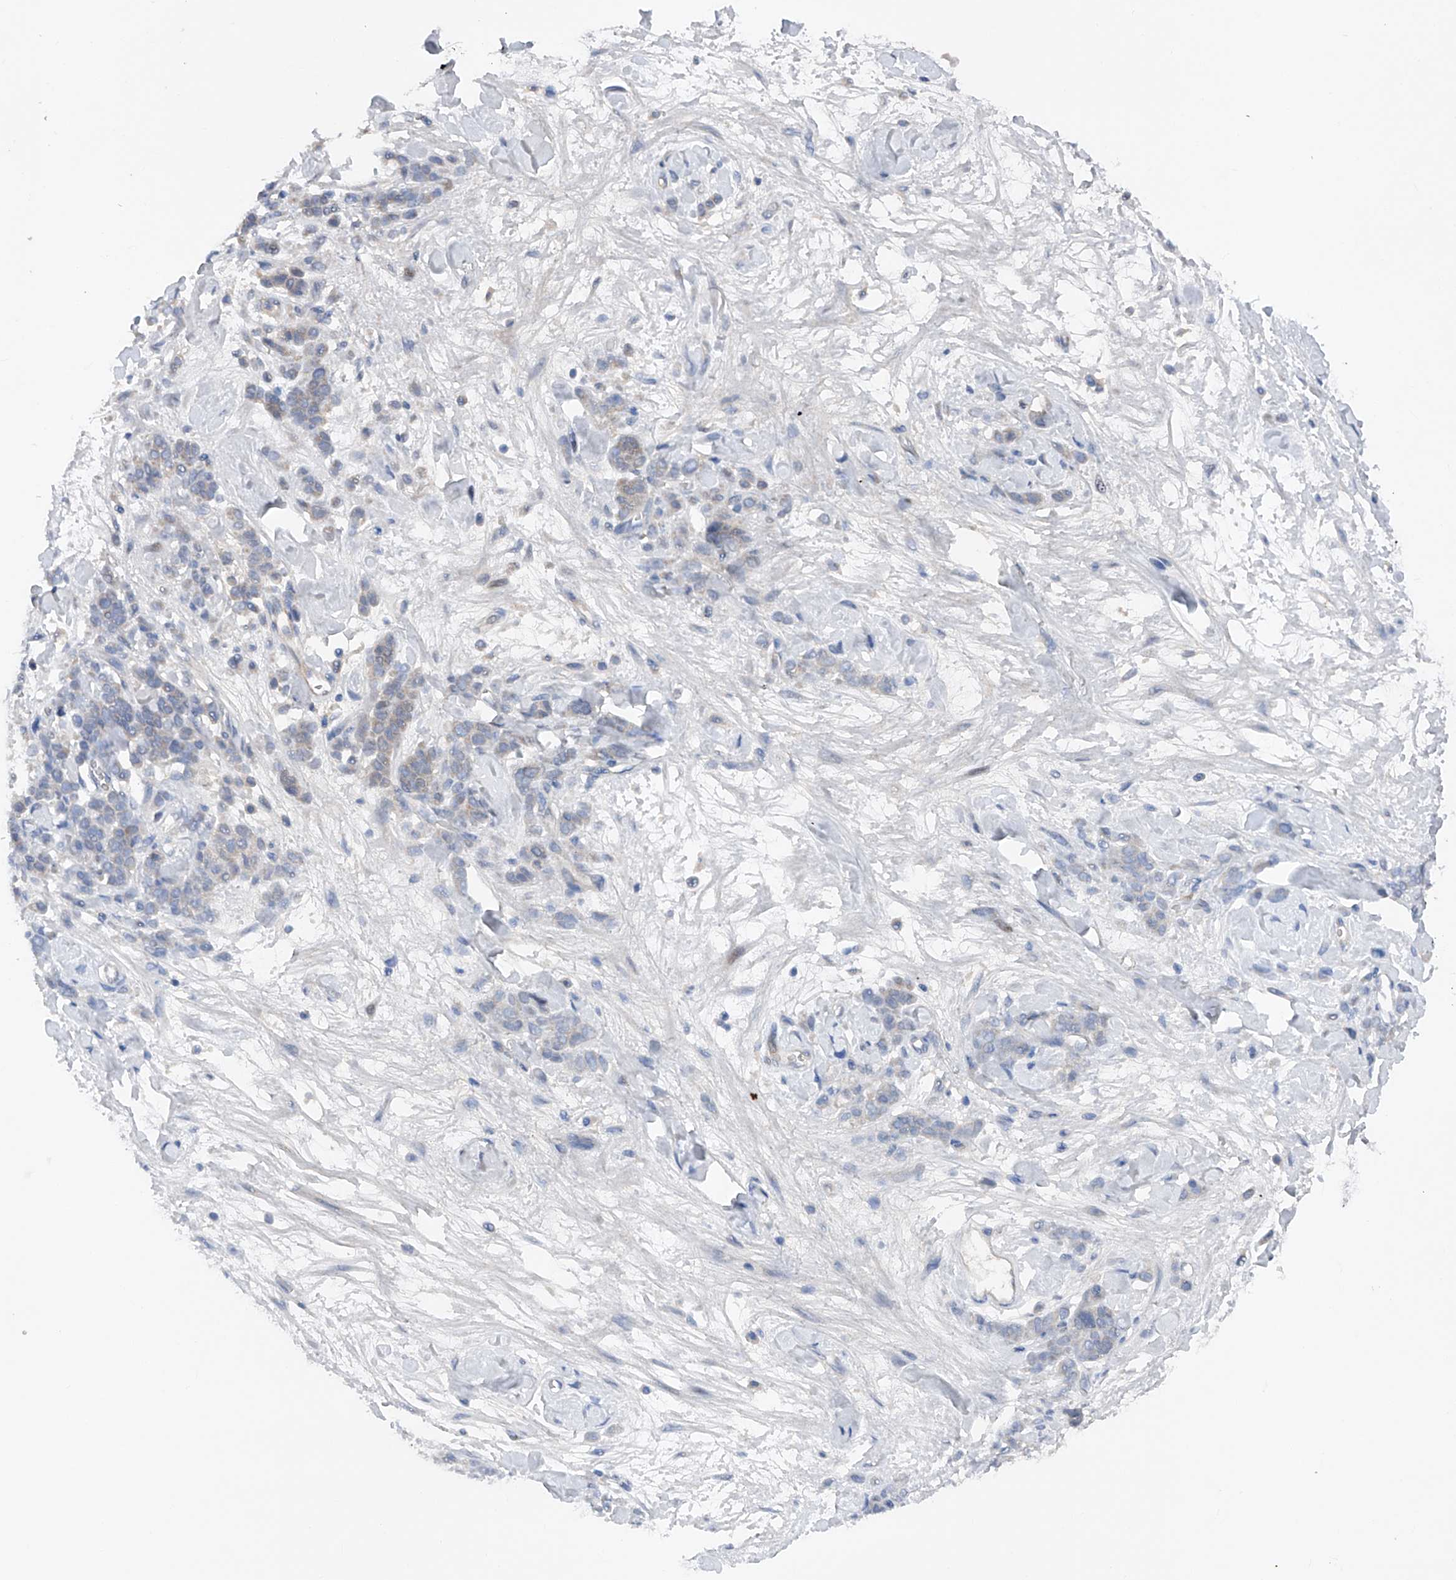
{"staining": {"intensity": "weak", "quantity": "25%-75%", "location": "cytoplasmic/membranous"}, "tissue": "stomach cancer", "cell_type": "Tumor cells", "image_type": "cancer", "snomed": [{"axis": "morphology", "description": "Normal tissue, NOS"}, {"axis": "morphology", "description": "Adenocarcinoma, NOS"}, {"axis": "topography", "description": "Stomach"}], "caption": "Weak cytoplasmic/membranous protein staining is present in approximately 25%-75% of tumor cells in stomach adenocarcinoma.", "gene": "DAD1", "patient": {"sex": "male", "age": 82}}